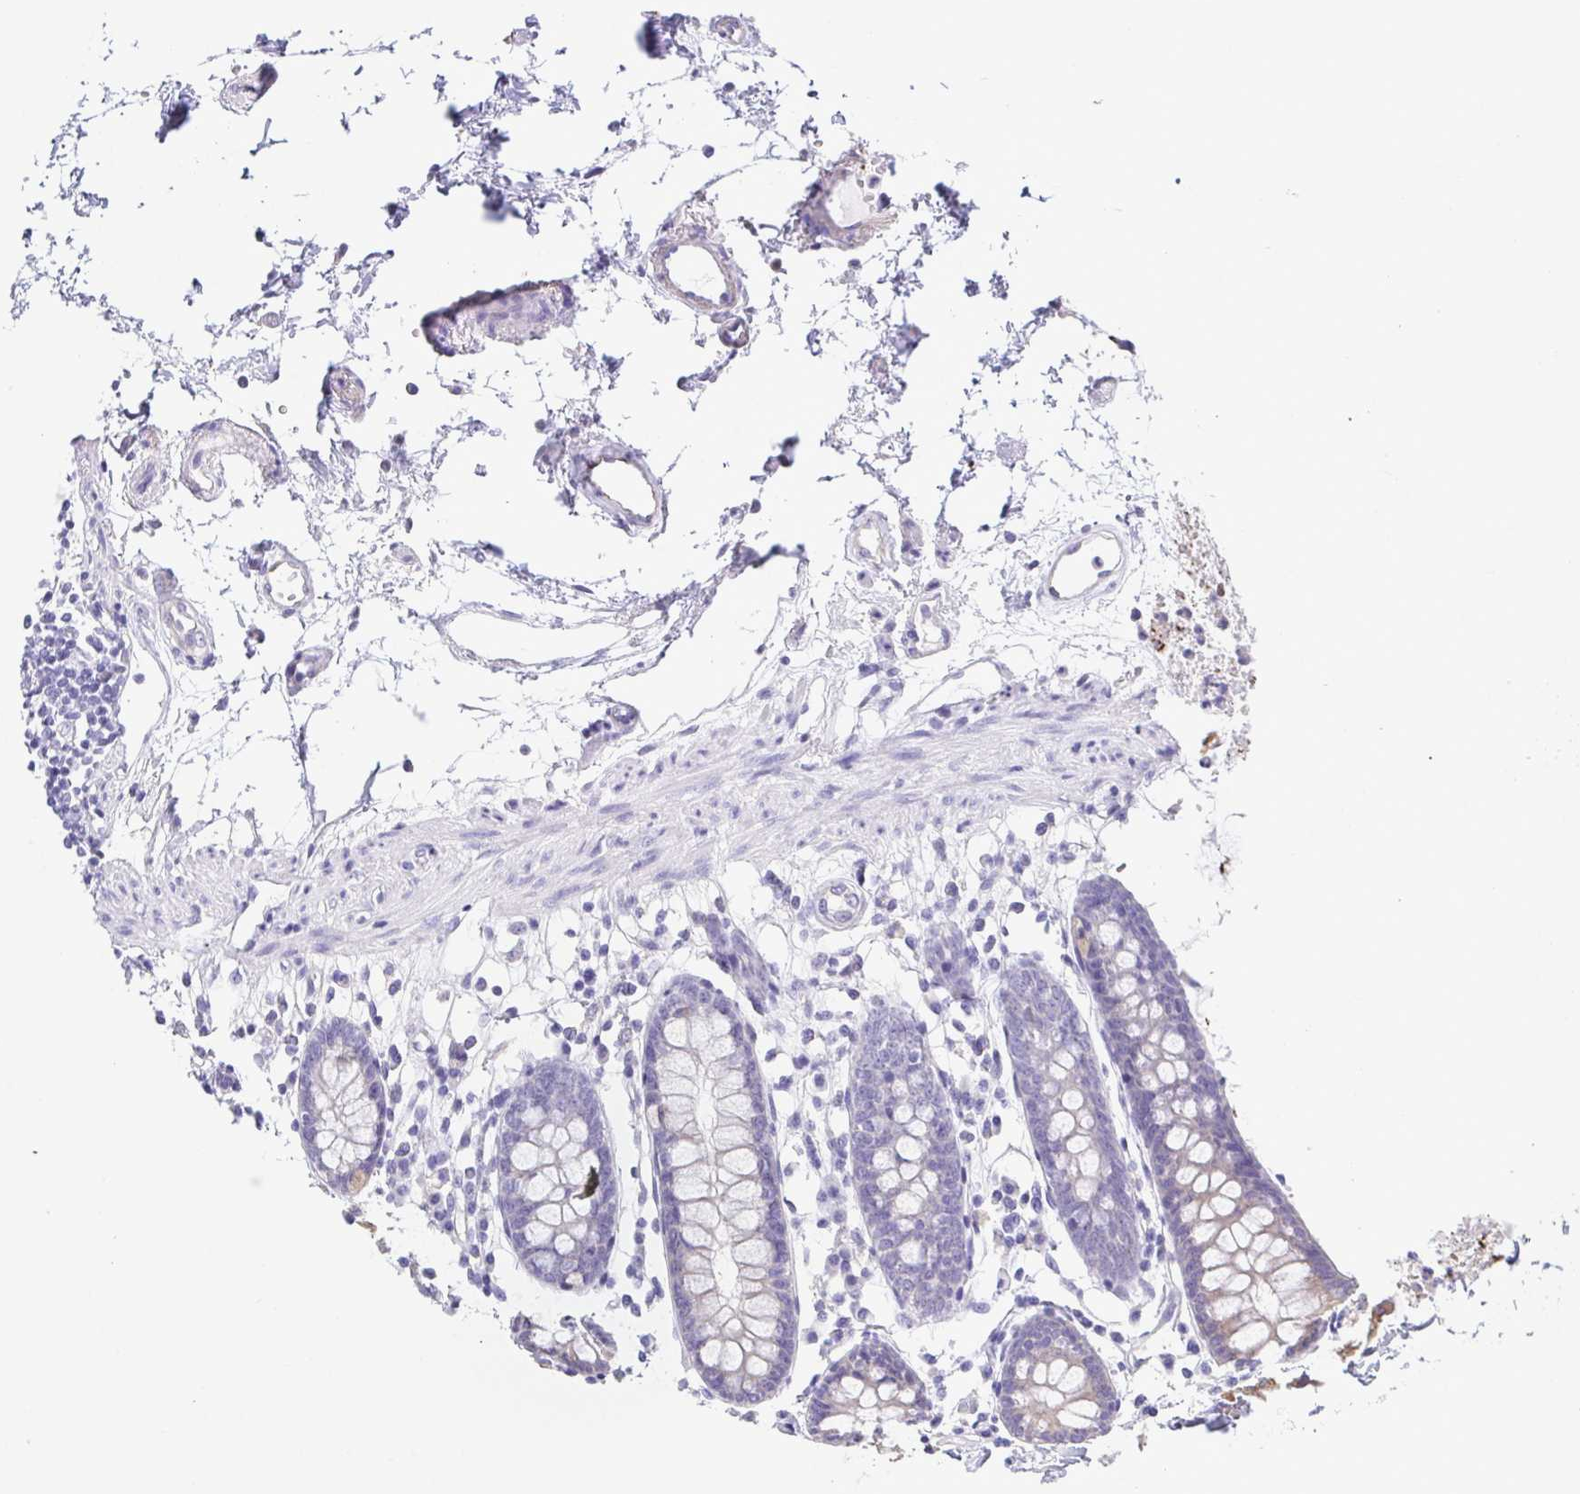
{"staining": {"intensity": "negative", "quantity": "none", "location": "none"}, "tissue": "colon", "cell_type": "Endothelial cells", "image_type": "normal", "snomed": [{"axis": "morphology", "description": "Normal tissue, NOS"}, {"axis": "topography", "description": "Colon"}], "caption": "Human colon stained for a protein using IHC reveals no expression in endothelial cells.", "gene": "EPB42", "patient": {"sex": "female", "age": 84}}